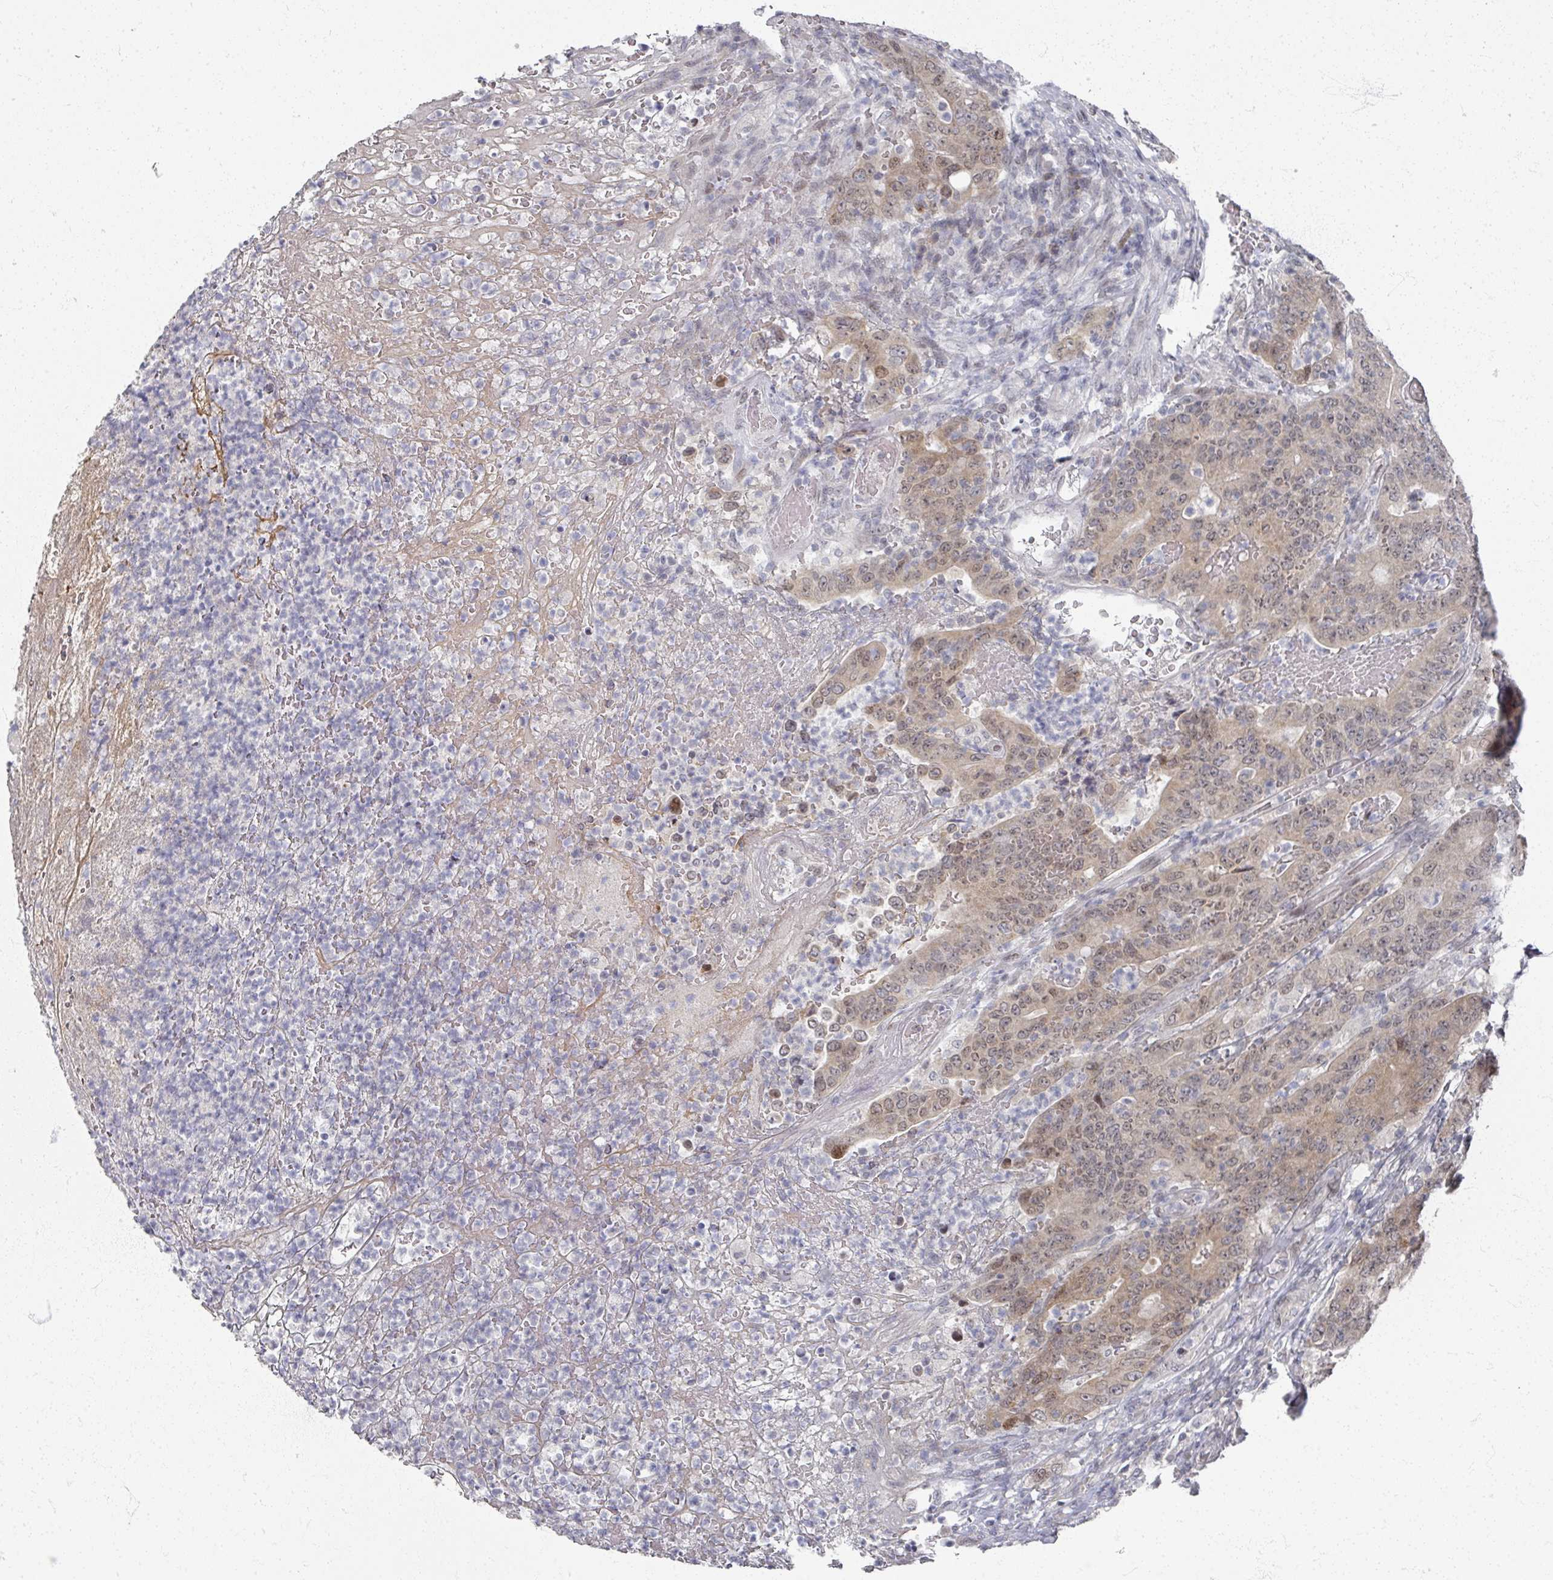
{"staining": {"intensity": "moderate", "quantity": "25%-75%", "location": "cytoplasmic/membranous,nuclear"}, "tissue": "colorectal cancer", "cell_type": "Tumor cells", "image_type": "cancer", "snomed": [{"axis": "morphology", "description": "Adenocarcinoma, NOS"}, {"axis": "topography", "description": "Colon"}], "caption": "Protein analysis of colorectal adenocarcinoma tissue displays moderate cytoplasmic/membranous and nuclear staining in approximately 25%-75% of tumor cells.", "gene": "PSKH1", "patient": {"sex": "female", "age": 75}}